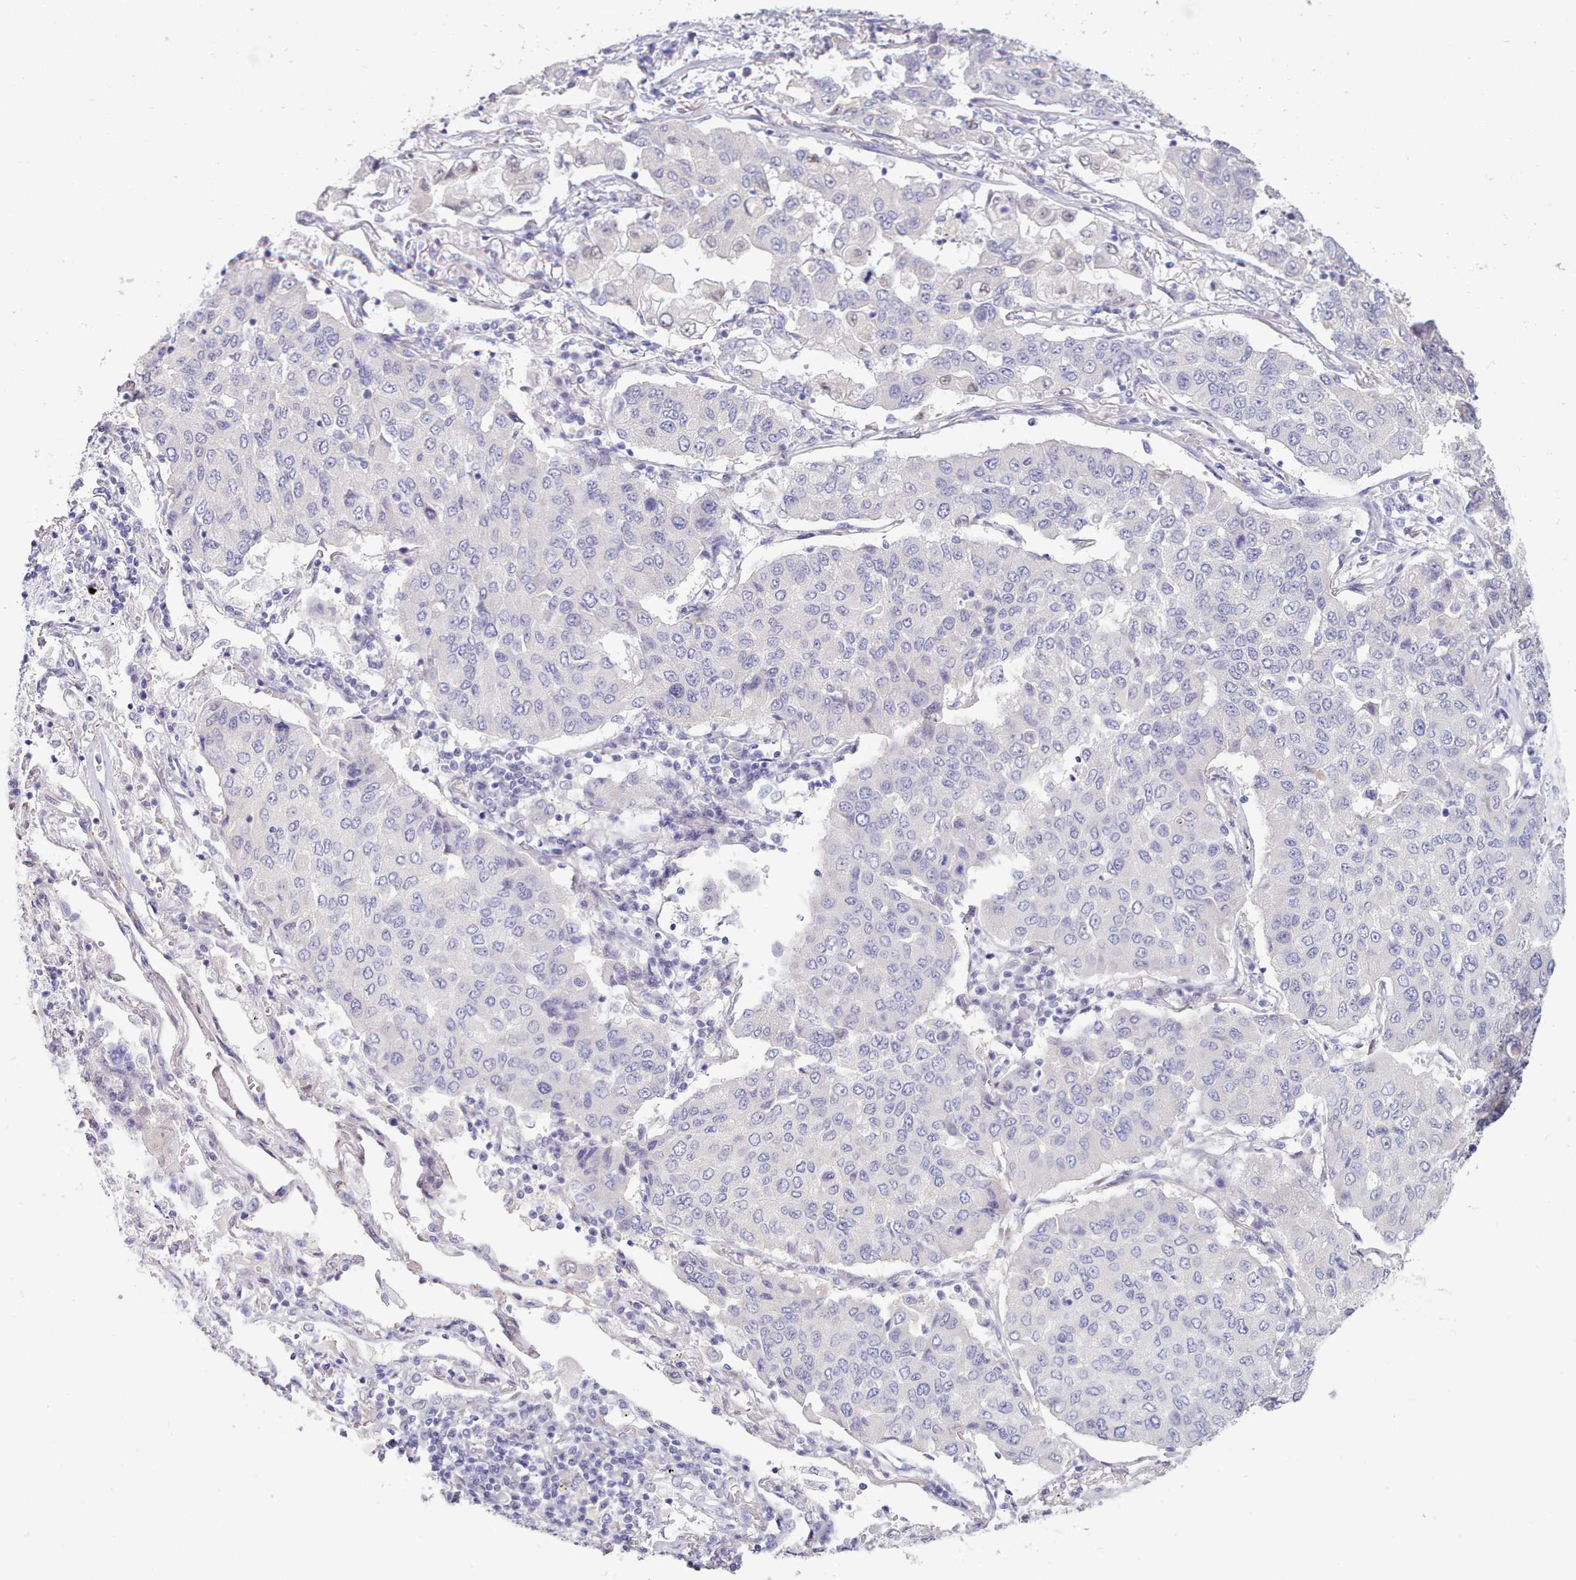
{"staining": {"intensity": "negative", "quantity": "none", "location": "none"}, "tissue": "lung cancer", "cell_type": "Tumor cells", "image_type": "cancer", "snomed": [{"axis": "morphology", "description": "Squamous cell carcinoma, NOS"}, {"axis": "topography", "description": "Lung"}], "caption": "Protein analysis of squamous cell carcinoma (lung) displays no significant expression in tumor cells.", "gene": "TMEM253", "patient": {"sex": "male", "age": 74}}